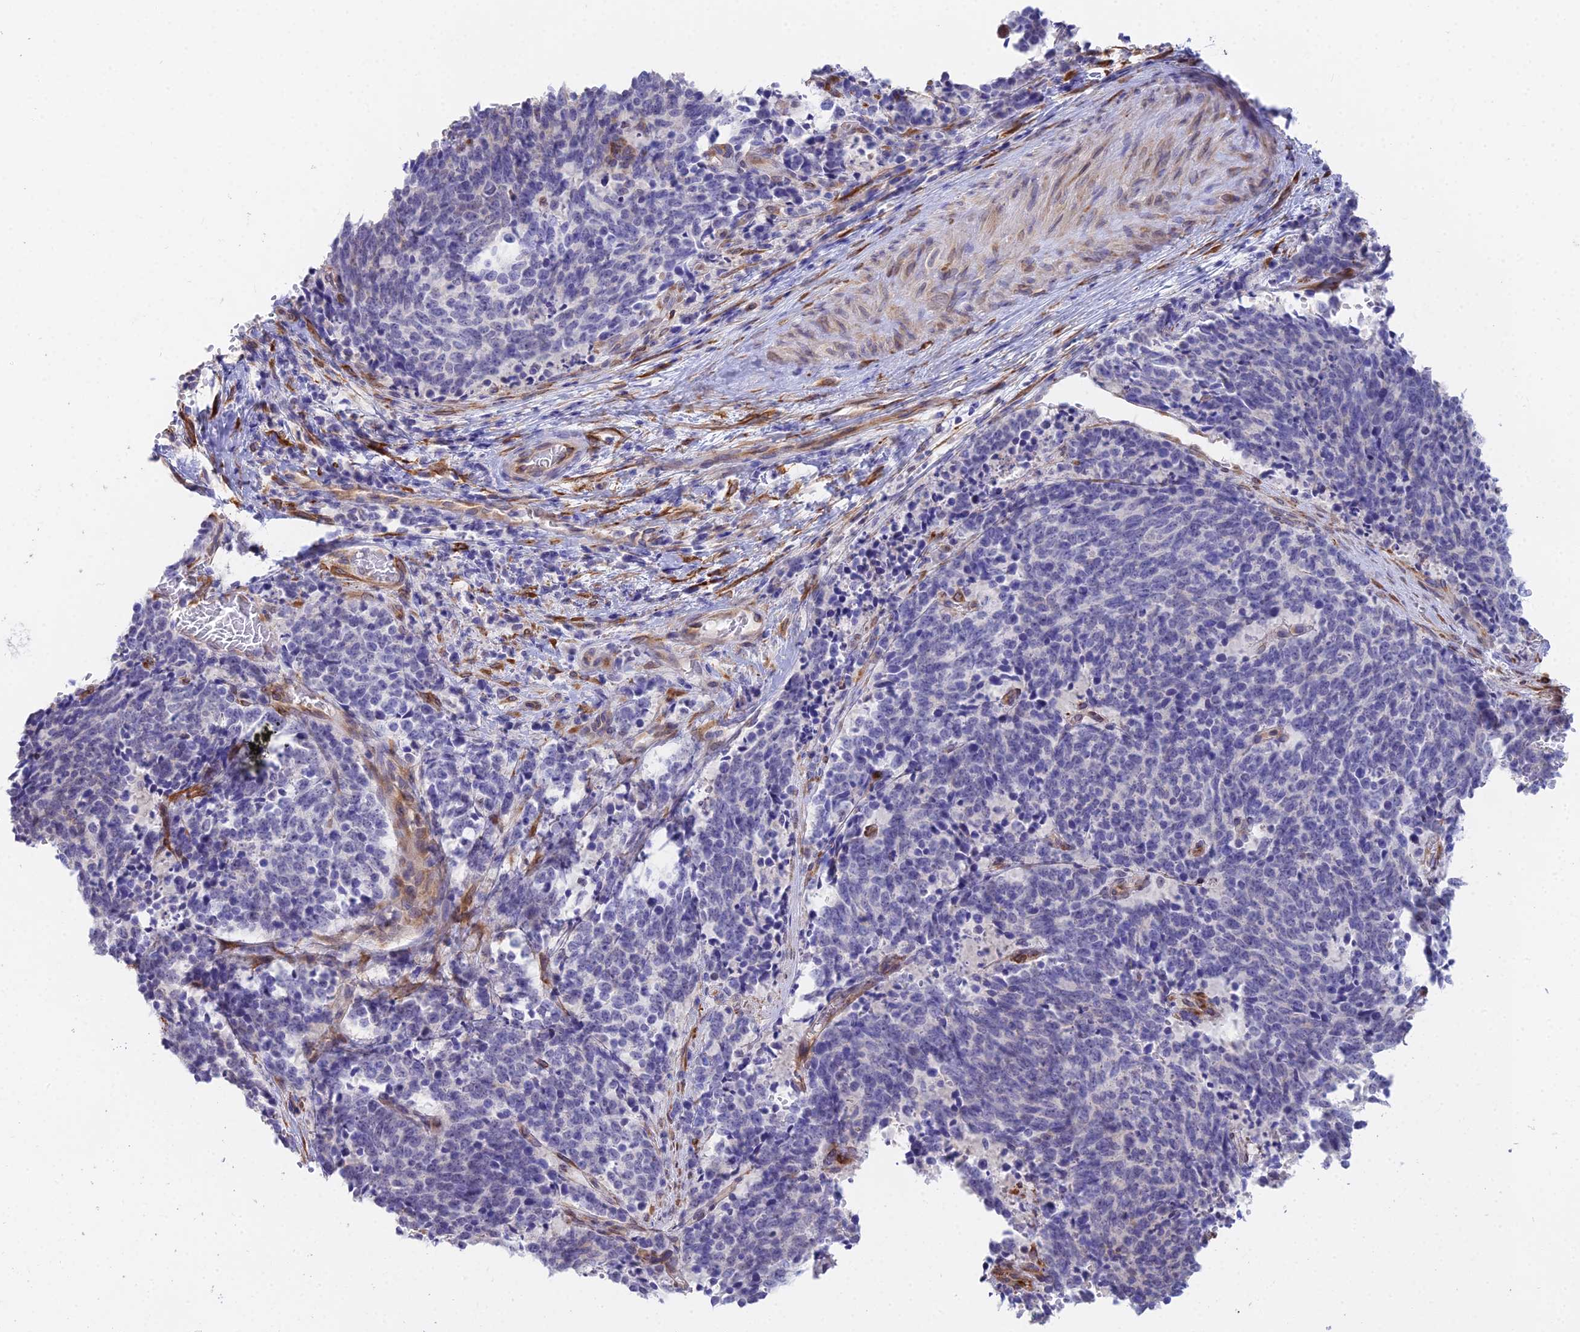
{"staining": {"intensity": "negative", "quantity": "none", "location": "none"}, "tissue": "cervical cancer", "cell_type": "Tumor cells", "image_type": "cancer", "snomed": [{"axis": "morphology", "description": "Squamous cell carcinoma, NOS"}, {"axis": "topography", "description": "Cervix"}], "caption": "This histopathology image is of squamous cell carcinoma (cervical) stained with immunohistochemistry to label a protein in brown with the nuclei are counter-stained blue. There is no expression in tumor cells.", "gene": "MXRA7", "patient": {"sex": "female", "age": 29}}